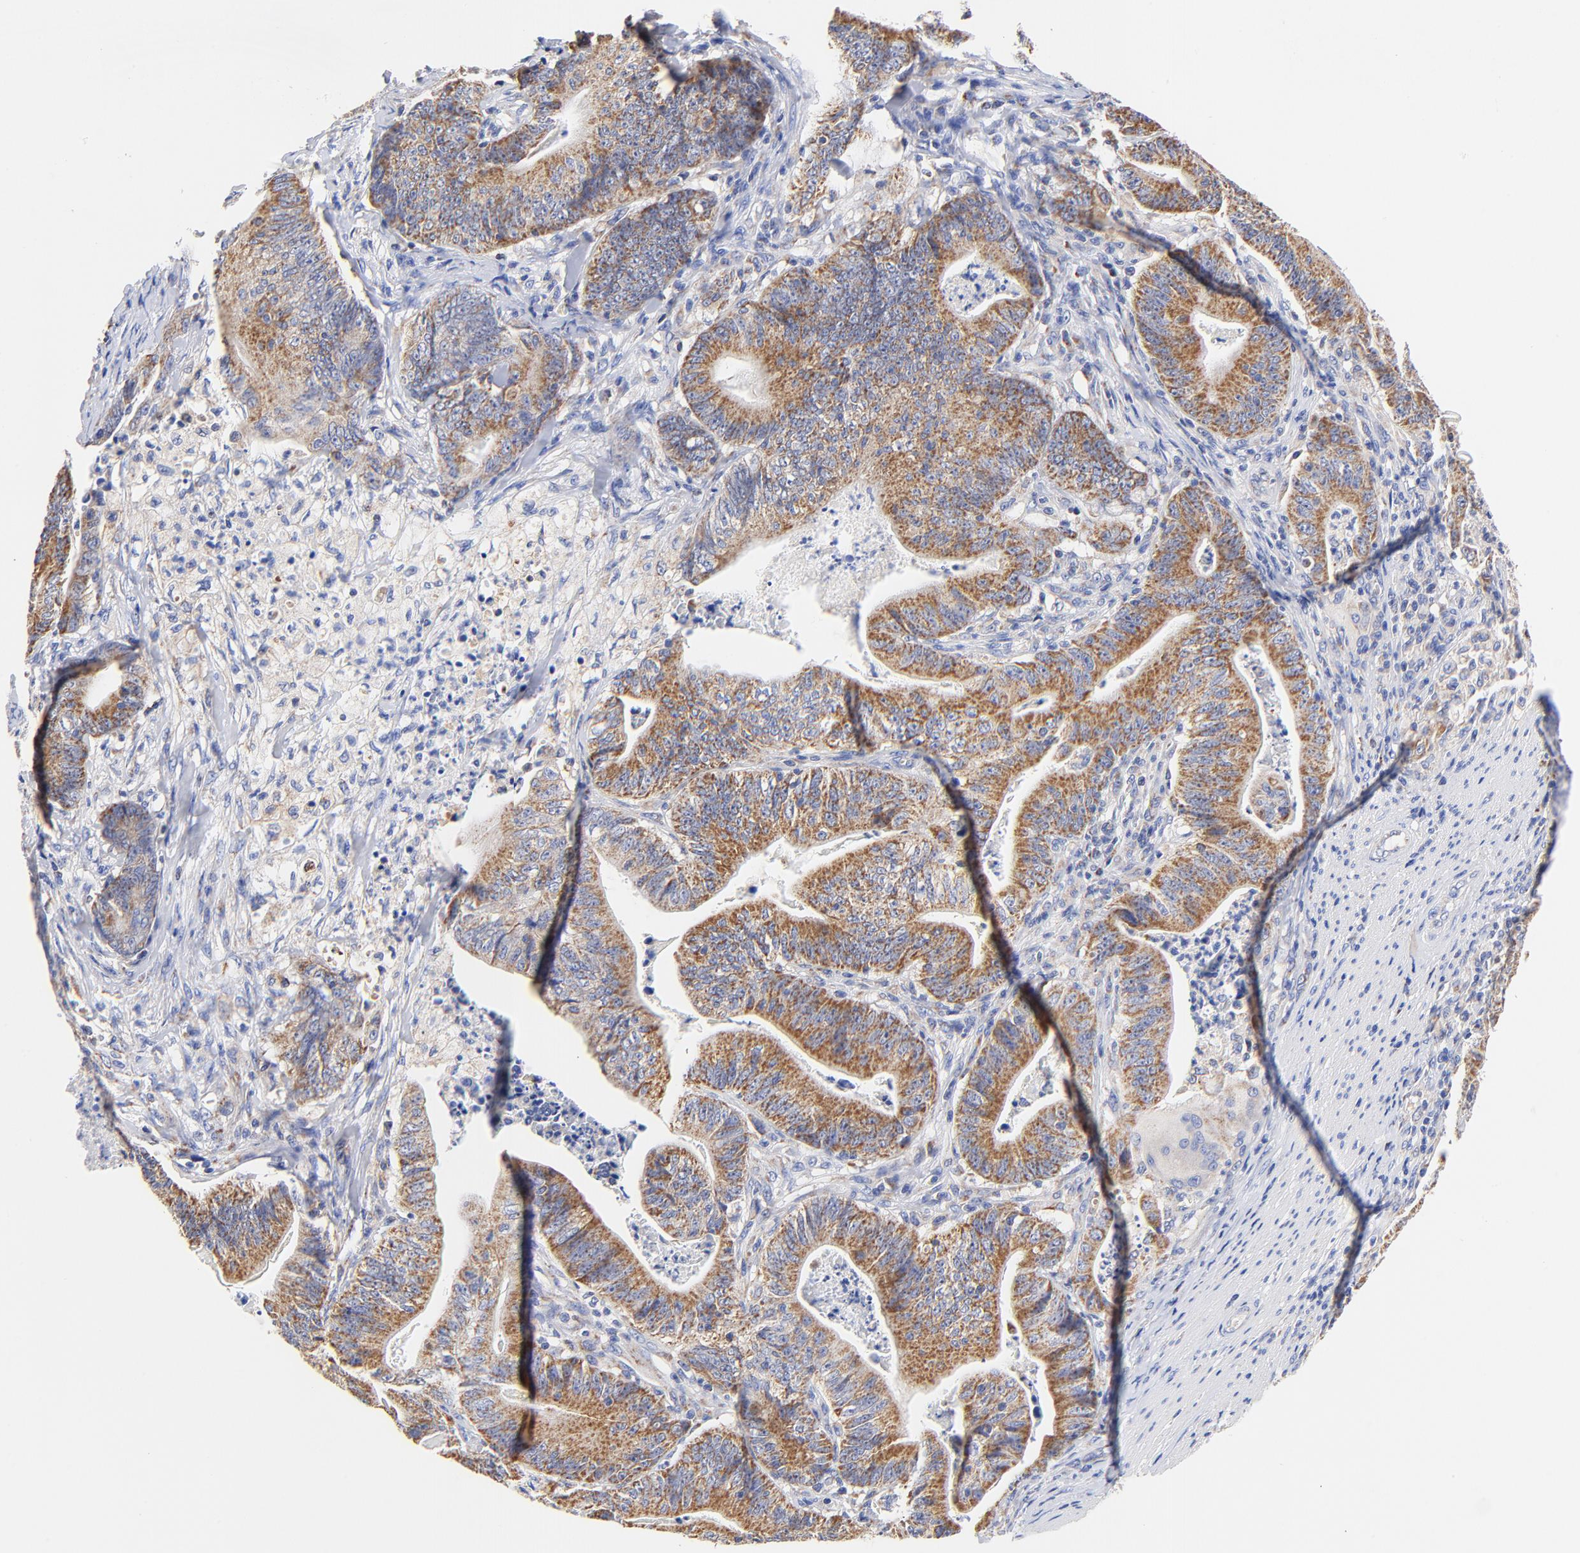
{"staining": {"intensity": "moderate", "quantity": ">75%", "location": "cytoplasmic/membranous"}, "tissue": "stomach cancer", "cell_type": "Tumor cells", "image_type": "cancer", "snomed": [{"axis": "morphology", "description": "Adenocarcinoma, NOS"}, {"axis": "topography", "description": "Stomach, lower"}], "caption": "Immunohistochemistry staining of adenocarcinoma (stomach), which shows medium levels of moderate cytoplasmic/membranous expression in approximately >75% of tumor cells indicating moderate cytoplasmic/membranous protein positivity. The staining was performed using DAB (brown) for protein detection and nuclei were counterstained in hematoxylin (blue).", "gene": "ATP5F1D", "patient": {"sex": "female", "age": 86}}